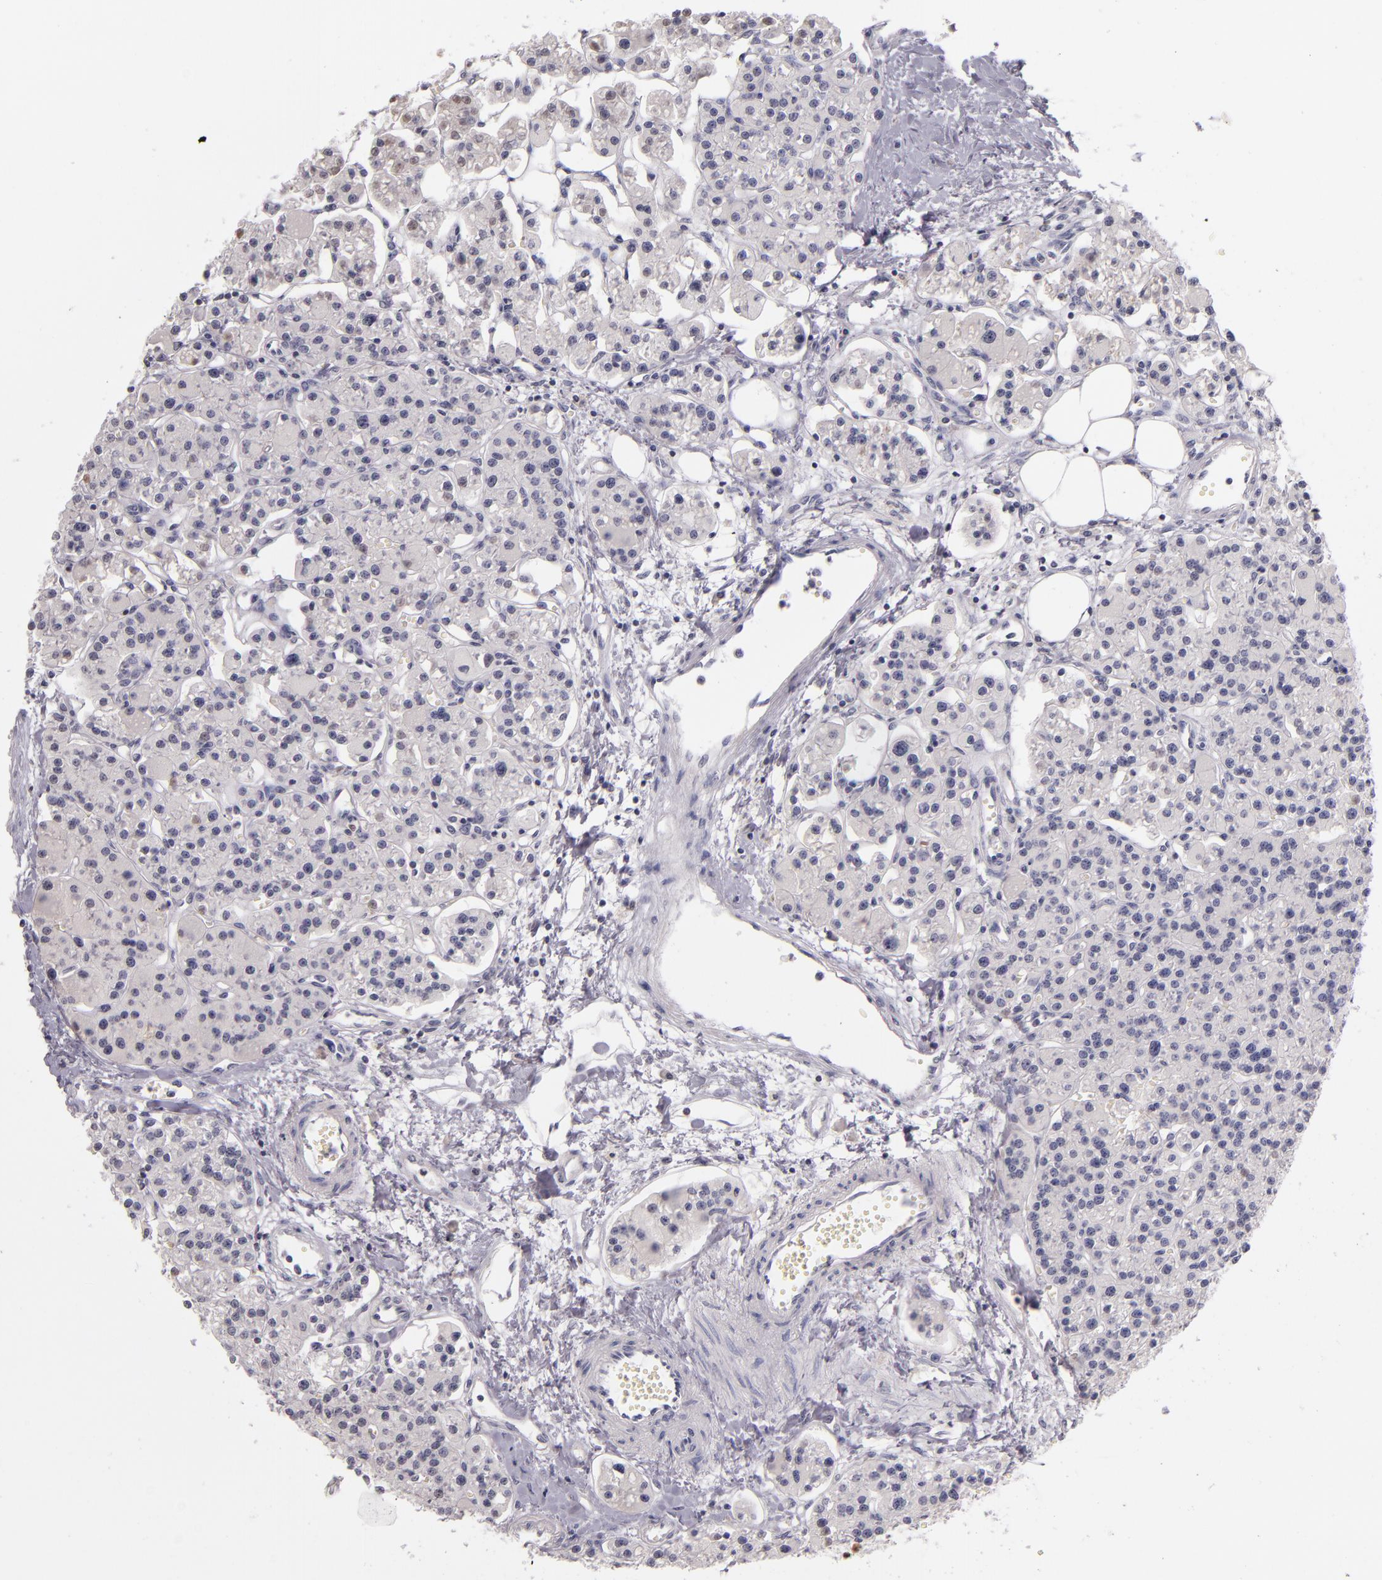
{"staining": {"intensity": "weak", "quantity": "<25%", "location": "nuclear"}, "tissue": "parathyroid gland", "cell_type": "Glandular cells", "image_type": "normal", "snomed": [{"axis": "morphology", "description": "Normal tissue, NOS"}, {"axis": "topography", "description": "Parathyroid gland"}], "caption": "Human parathyroid gland stained for a protein using immunohistochemistry (IHC) shows no positivity in glandular cells.", "gene": "CD40", "patient": {"sex": "female", "age": 58}}